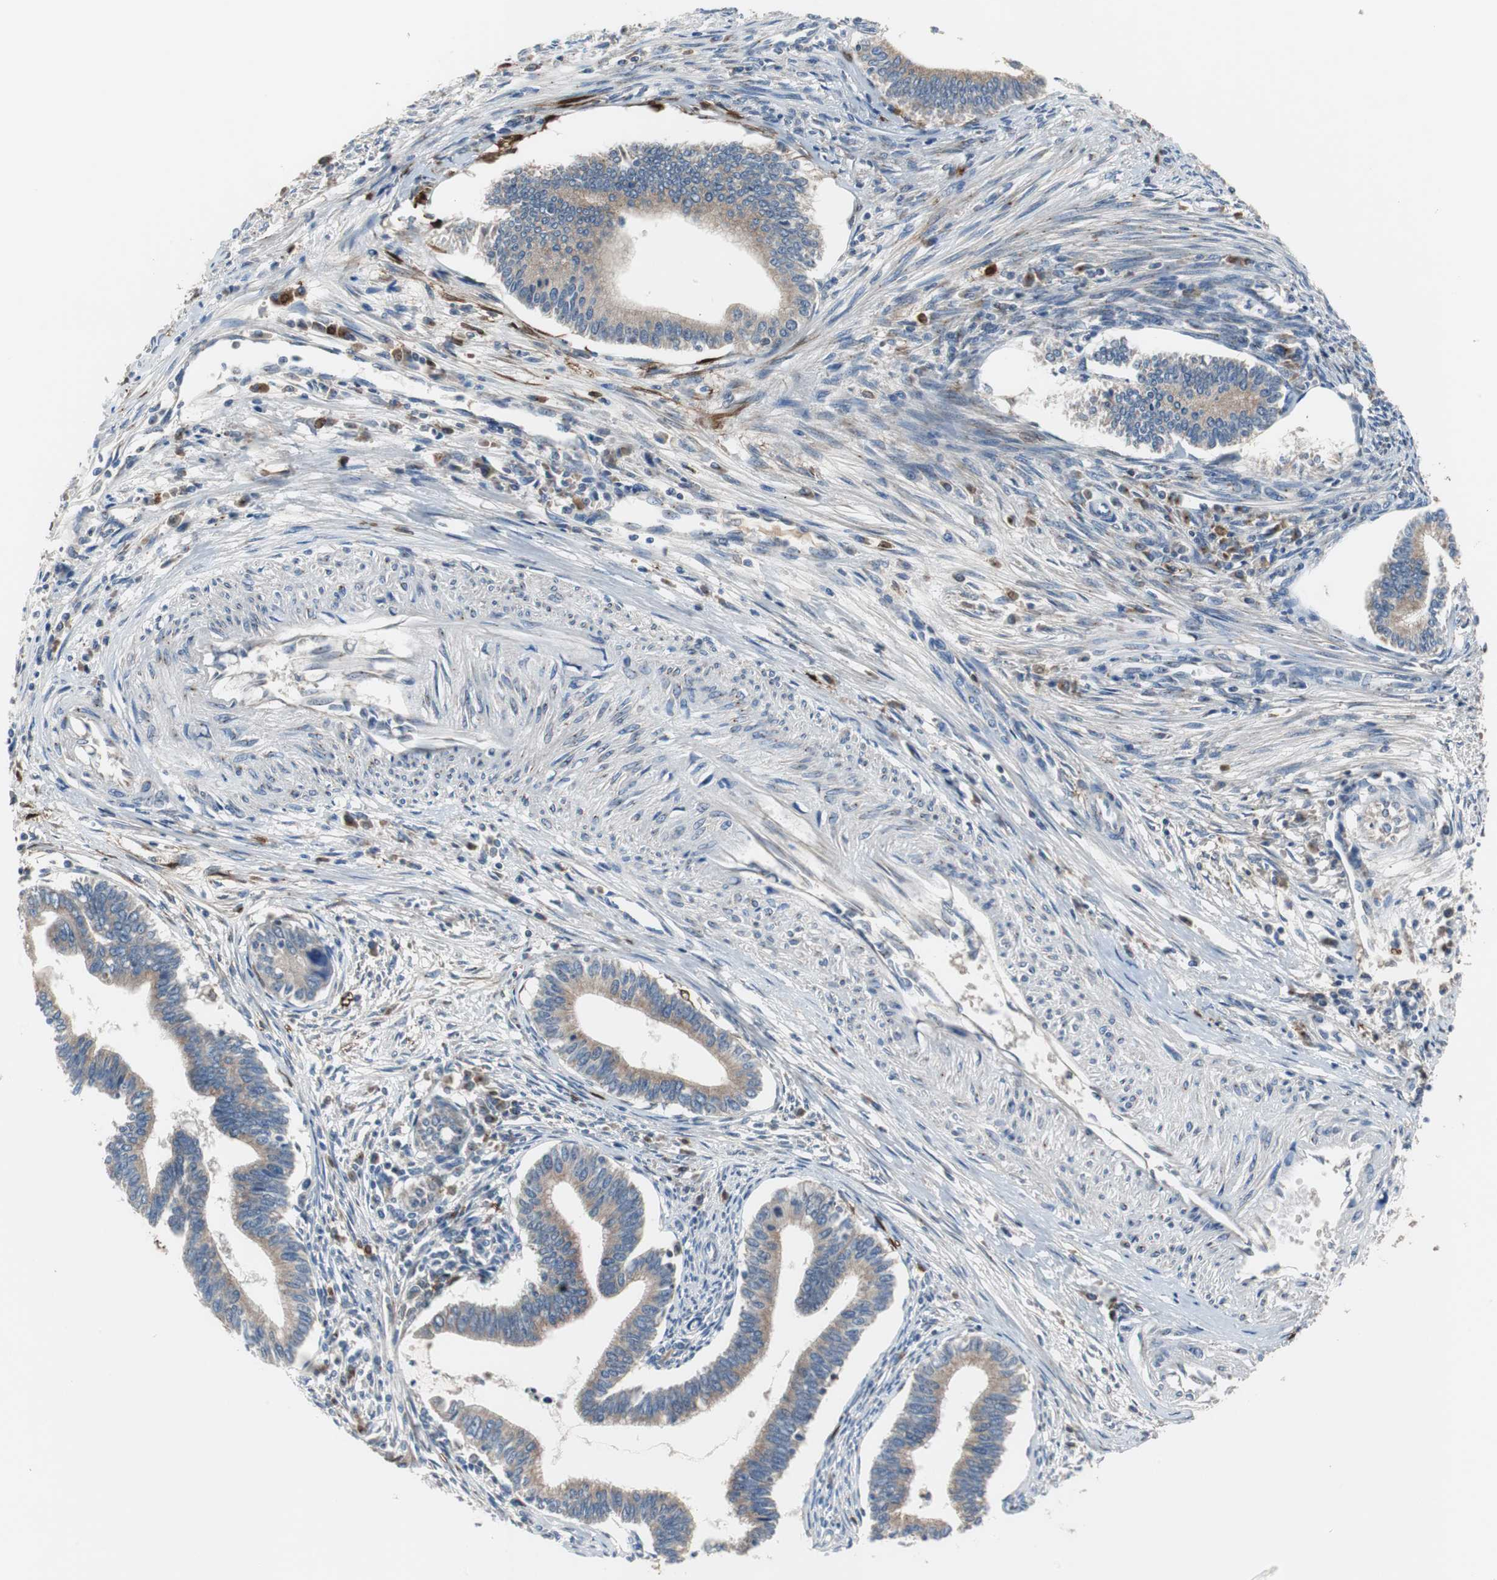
{"staining": {"intensity": "moderate", "quantity": ">75%", "location": "cytoplasmic/membranous"}, "tissue": "cervical cancer", "cell_type": "Tumor cells", "image_type": "cancer", "snomed": [{"axis": "morphology", "description": "Adenocarcinoma, NOS"}, {"axis": "topography", "description": "Cervix"}], "caption": "Cervical adenocarcinoma was stained to show a protein in brown. There is medium levels of moderate cytoplasmic/membranous positivity in about >75% of tumor cells.", "gene": "CALB2", "patient": {"sex": "female", "age": 36}}